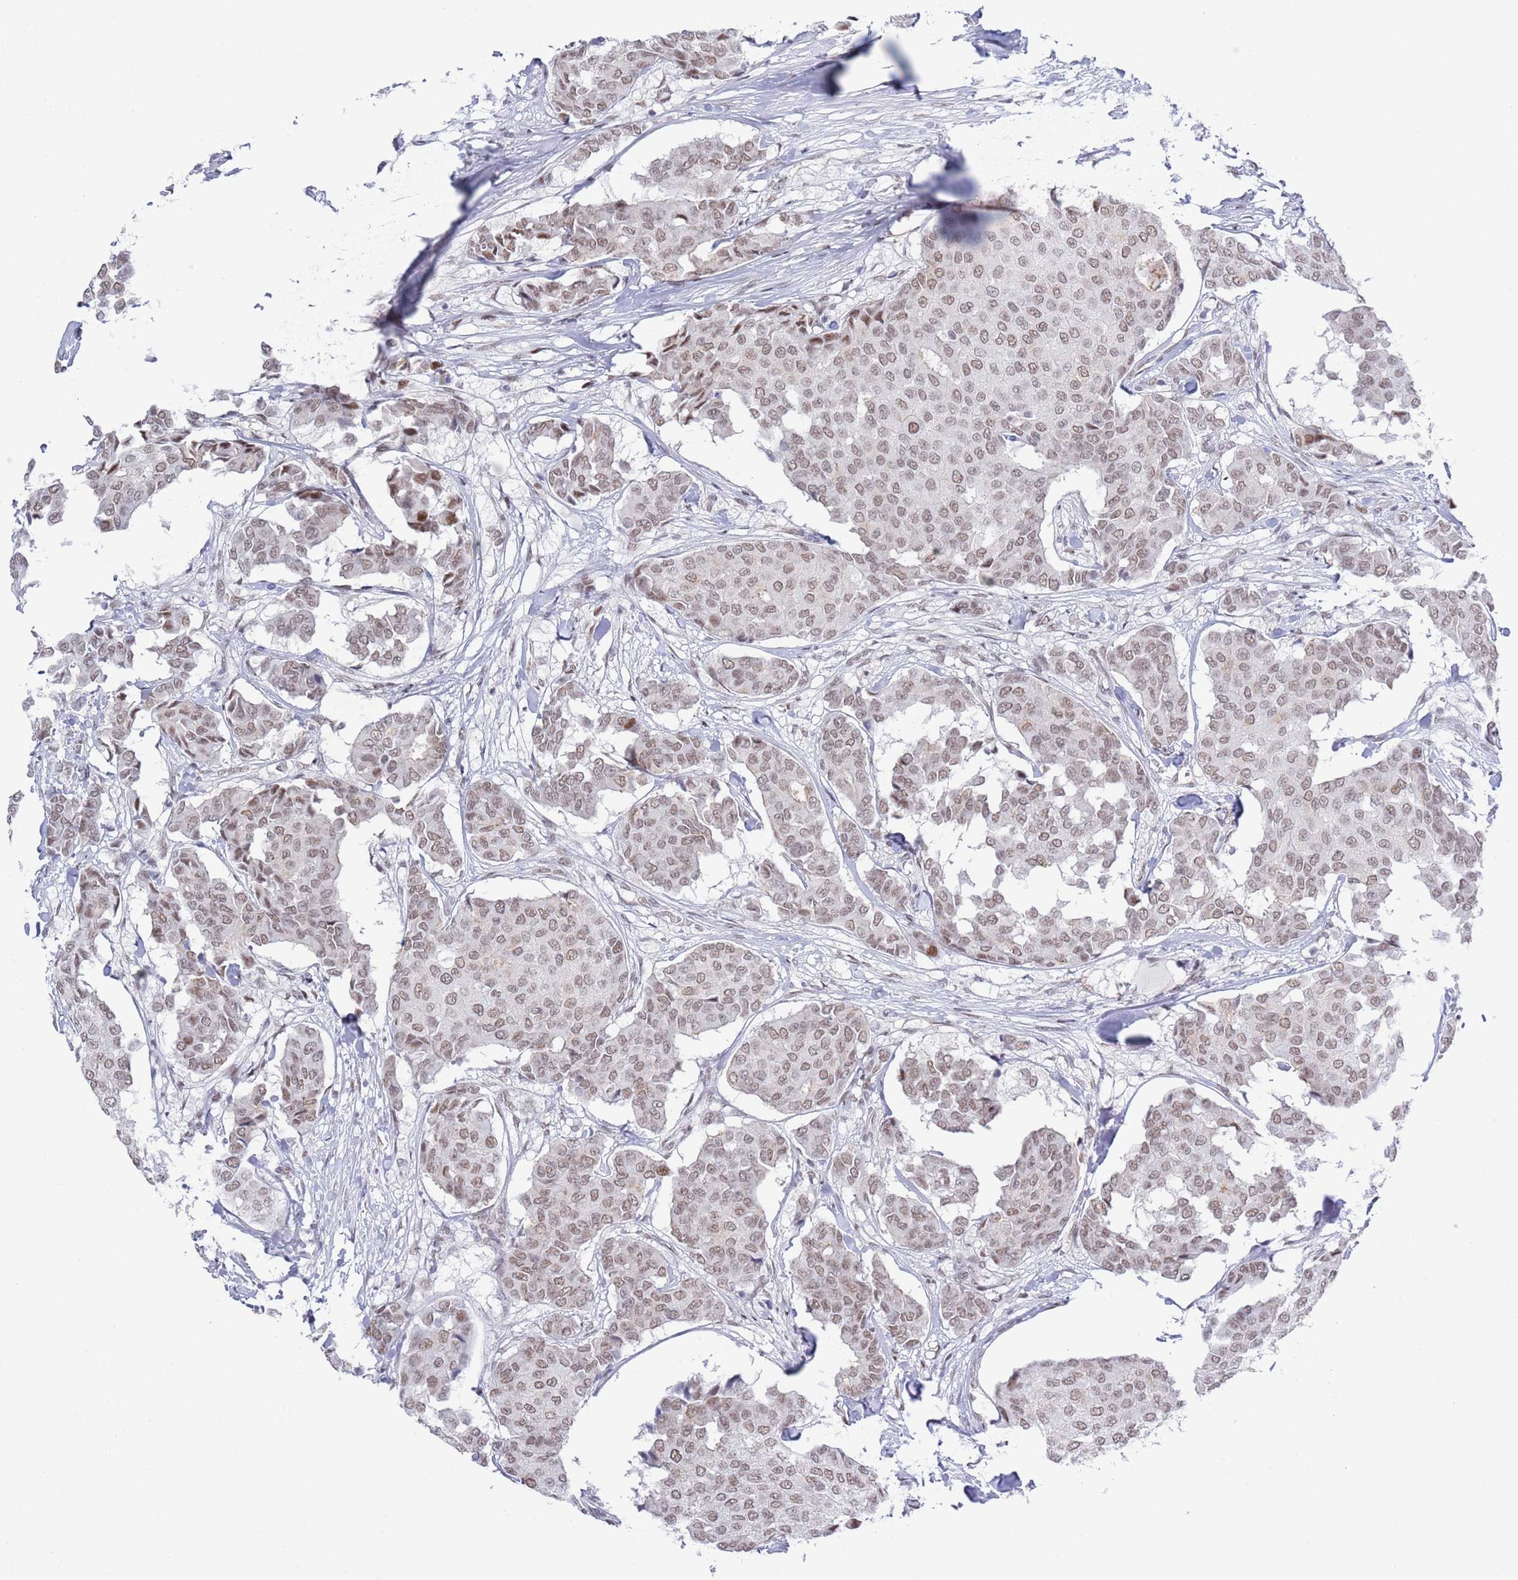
{"staining": {"intensity": "weak", "quantity": ">75%", "location": "nuclear"}, "tissue": "breast cancer", "cell_type": "Tumor cells", "image_type": "cancer", "snomed": [{"axis": "morphology", "description": "Duct carcinoma"}, {"axis": "topography", "description": "Breast"}], "caption": "Human breast cancer stained with a protein marker displays weak staining in tumor cells.", "gene": "ZNF382", "patient": {"sex": "female", "age": 75}}